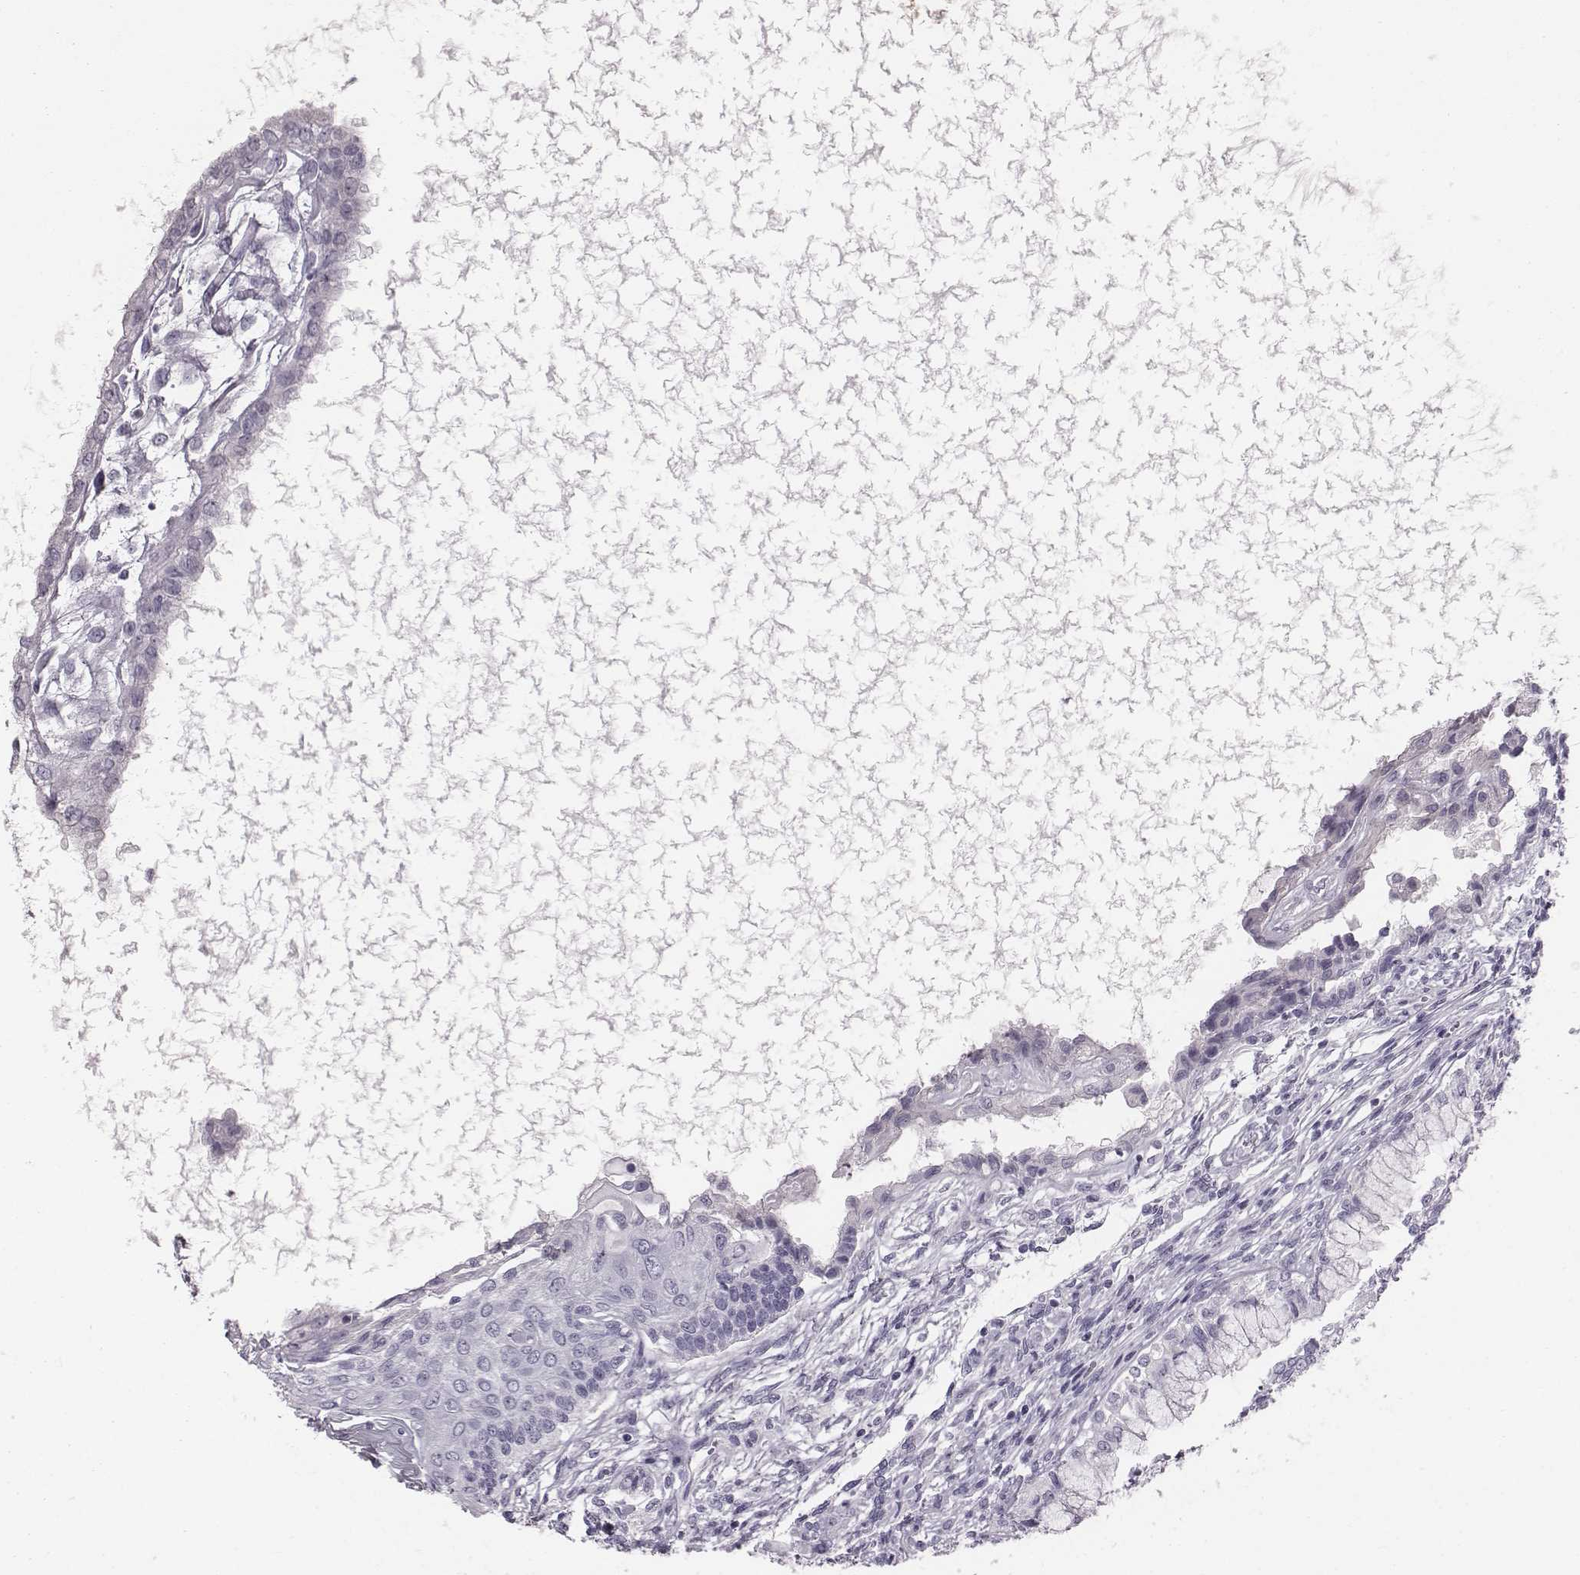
{"staining": {"intensity": "negative", "quantity": "none", "location": "none"}, "tissue": "testis cancer", "cell_type": "Tumor cells", "image_type": "cancer", "snomed": [{"axis": "morphology", "description": "Carcinoma, Embryonal, NOS"}, {"axis": "topography", "description": "Testis"}], "caption": "There is no significant positivity in tumor cells of testis cancer (embryonal carcinoma).", "gene": "CRISP1", "patient": {"sex": "male", "age": 37}}